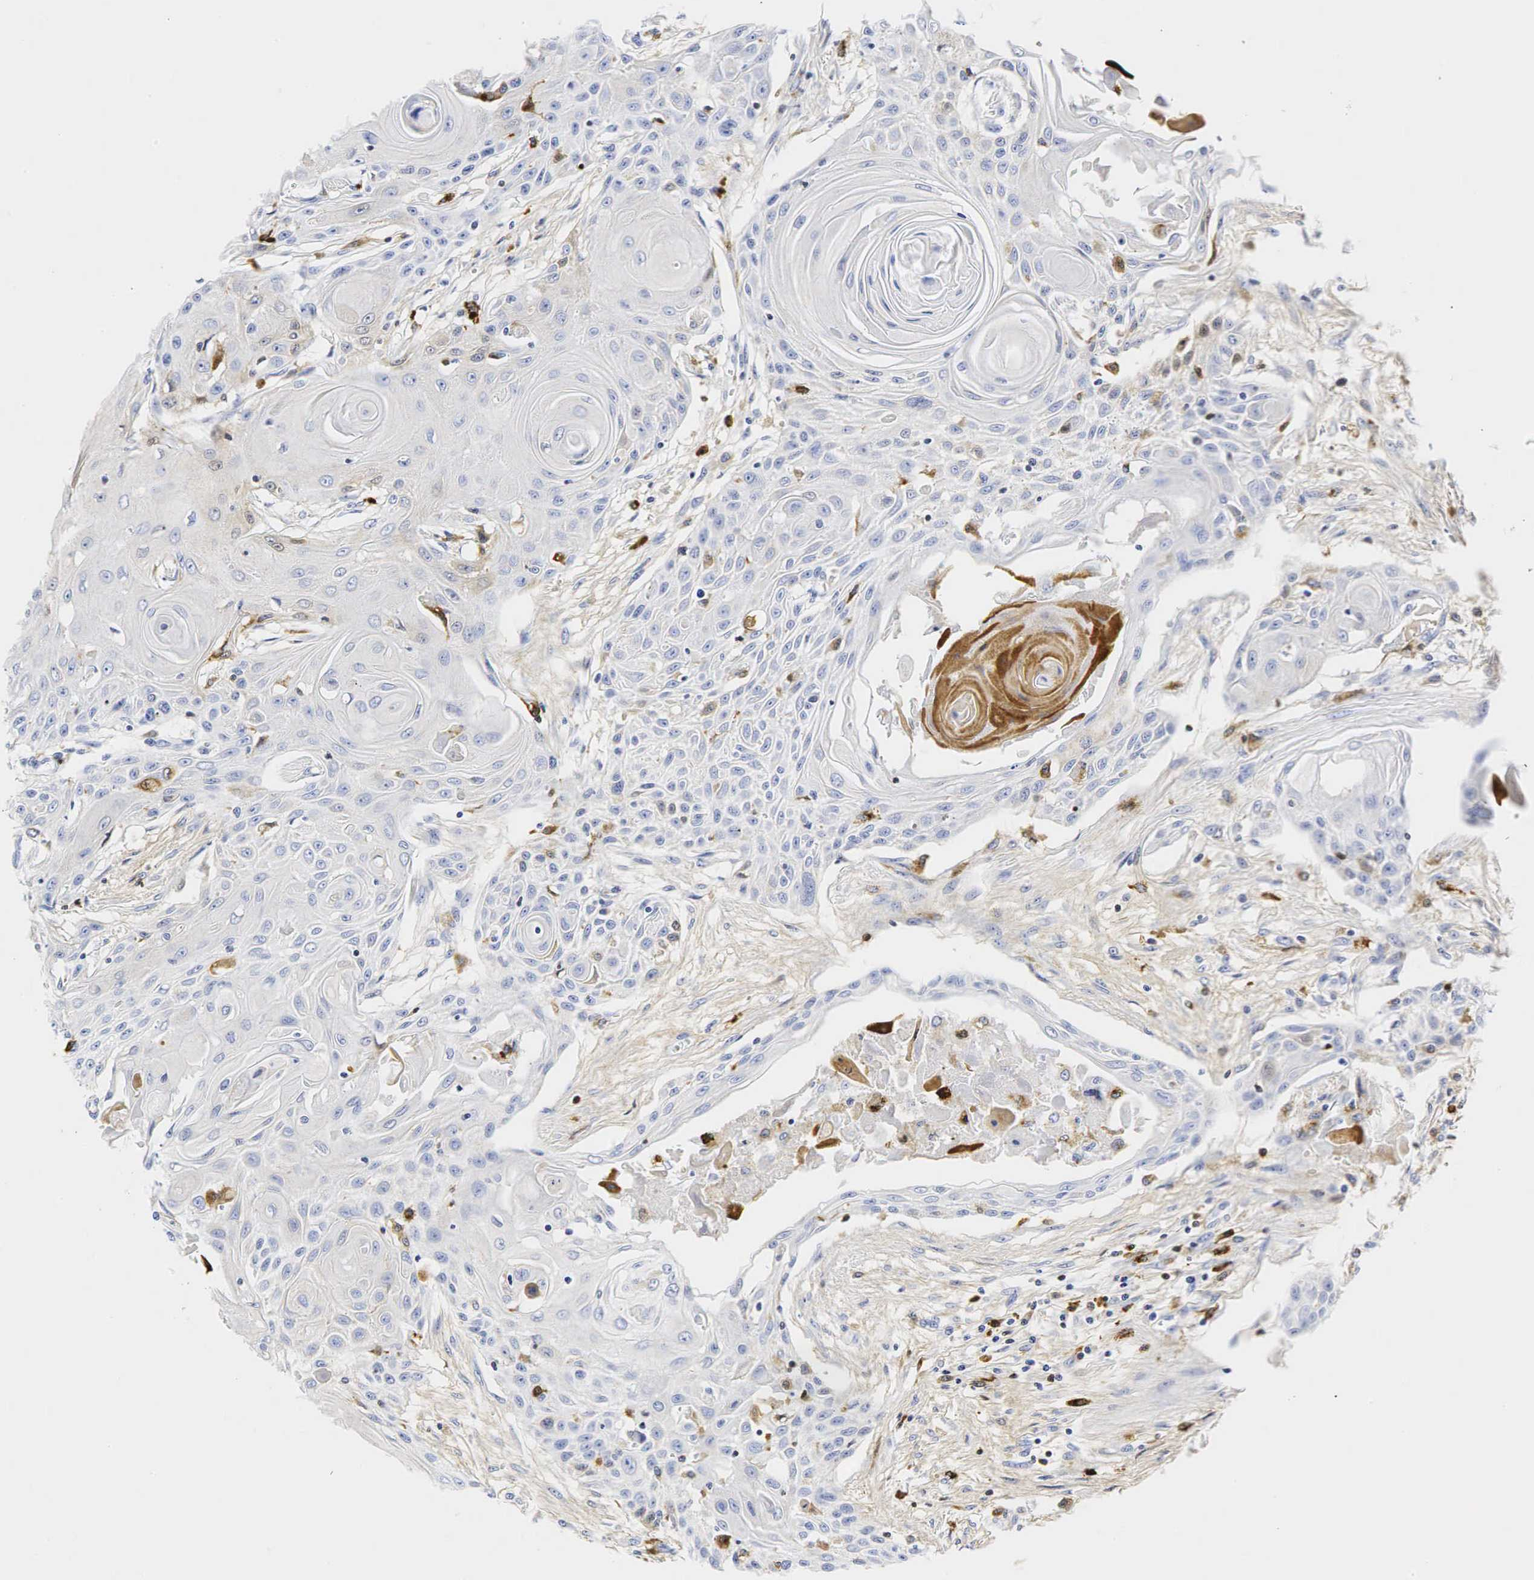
{"staining": {"intensity": "weak", "quantity": "<25%", "location": "cytoplasmic/membranous"}, "tissue": "head and neck cancer", "cell_type": "Tumor cells", "image_type": "cancer", "snomed": [{"axis": "morphology", "description": "Squamous cell carcinoma, NOS"}, {"axis": "morphology", "description": "Squamous cell carcinoma, metastatic, NOS"}, {"axis": "topography", "description": "Lymph node"}, {"axis": "topography", "description": "Salivary gland"}, {"axis": "topography", "description": "Head-Neck"}], "caption": "Tumor cells show no significant protein positivity in head and neck metastatic squamous cell carcinoma.", "gene": "LYZ", "patient": {"sex": "female", "age": 74}}